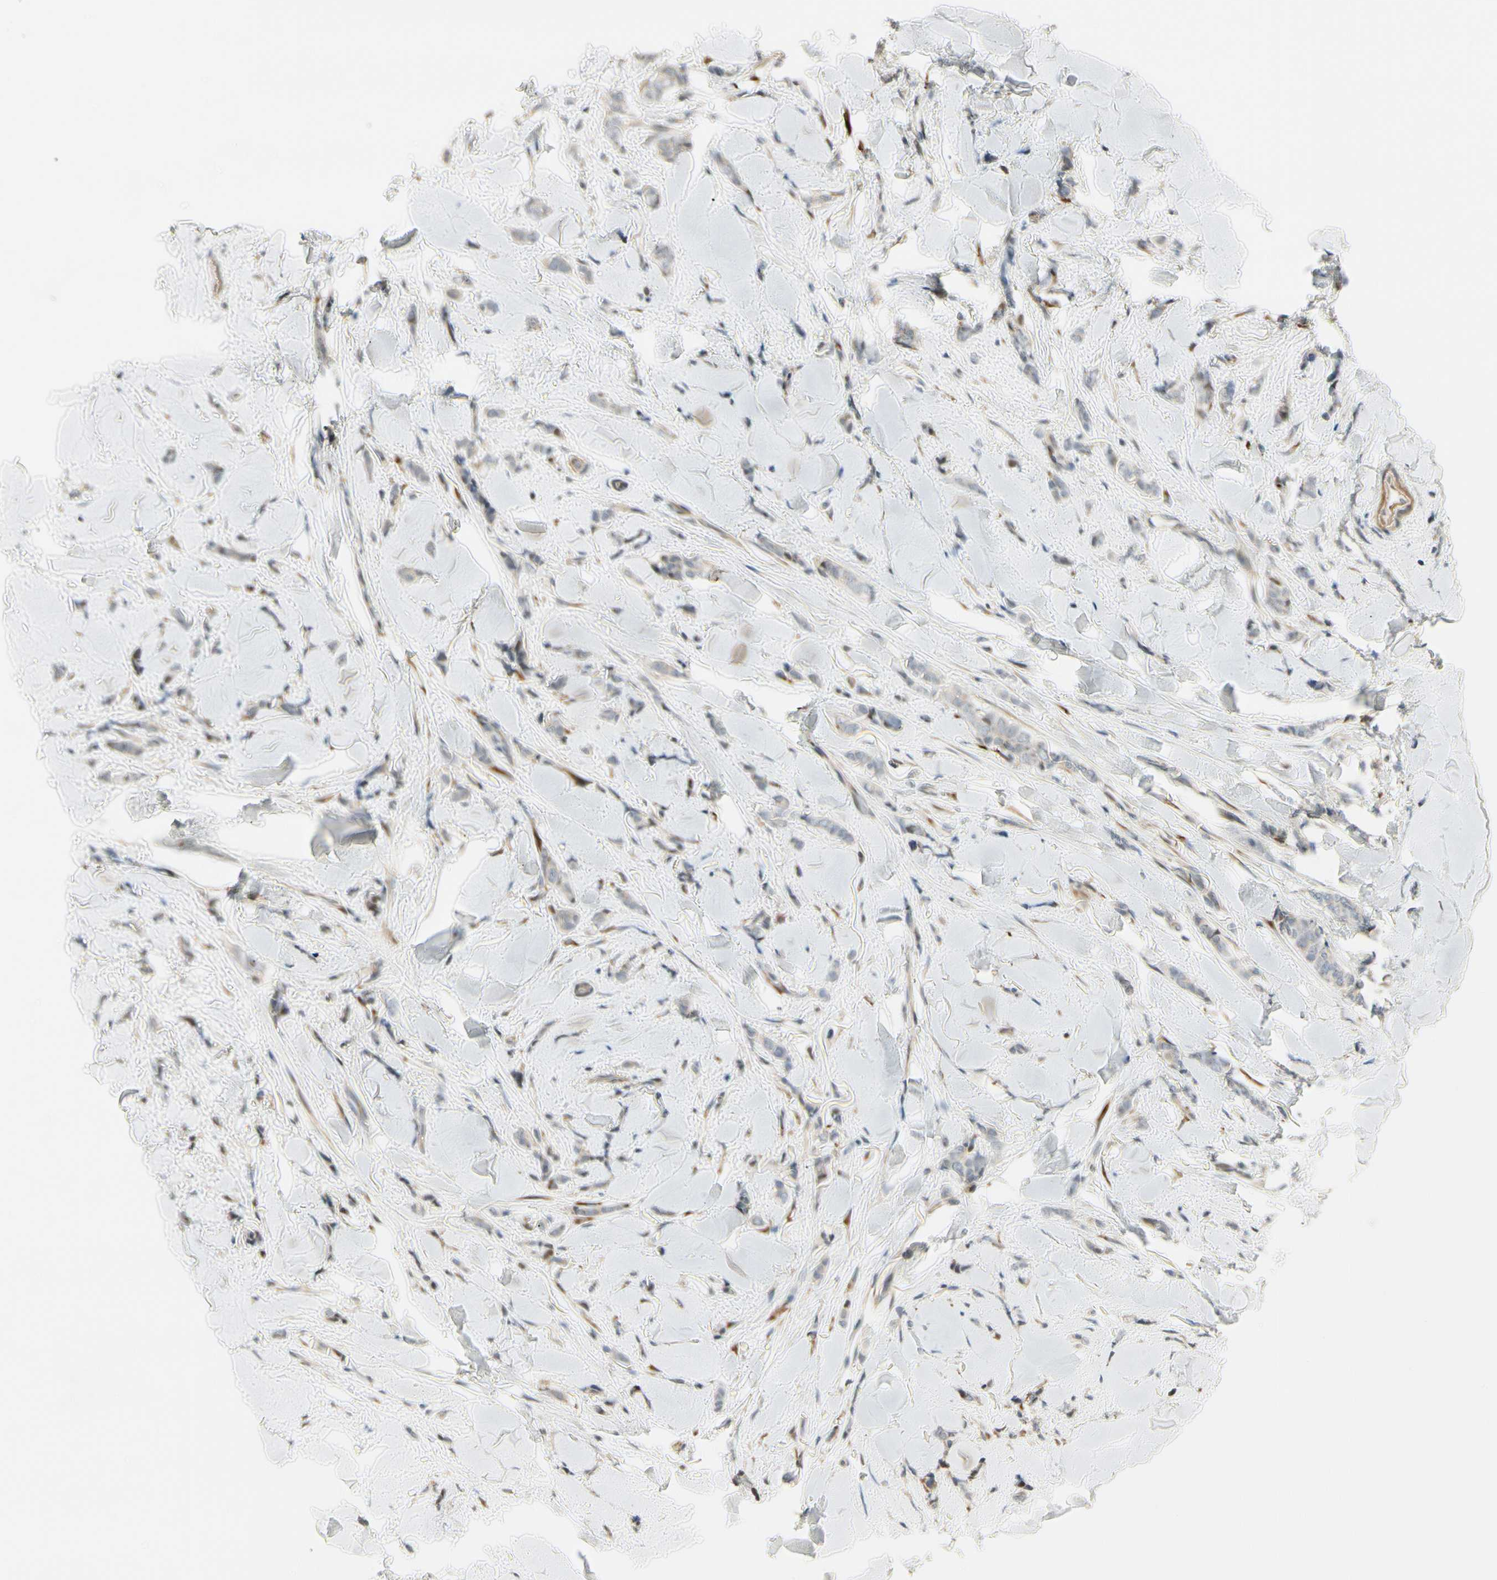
{"staining": {"intensity": "weak", "quantity": ">75%", "location": "cytoplasmic/membranous"}, "tissue": "breast cancer", "cell_type": "Tumor cells", "image_type": "cancer", "snomed": [{"axis": "morphology", "description": "Lobular carcinoma"}, {"axis": "topography", "description": "Skin"}, {"axis": "topography", "description": "Breast"}], "caption": "Brown immunohistochemical staining in lobular carcinoma (breast) exhibits weak cytoplasmic/membranous expression in approximately >75% of tumor cells.", "gene": "P4HA3", "patient": {"sex": "female", "age": 46}}